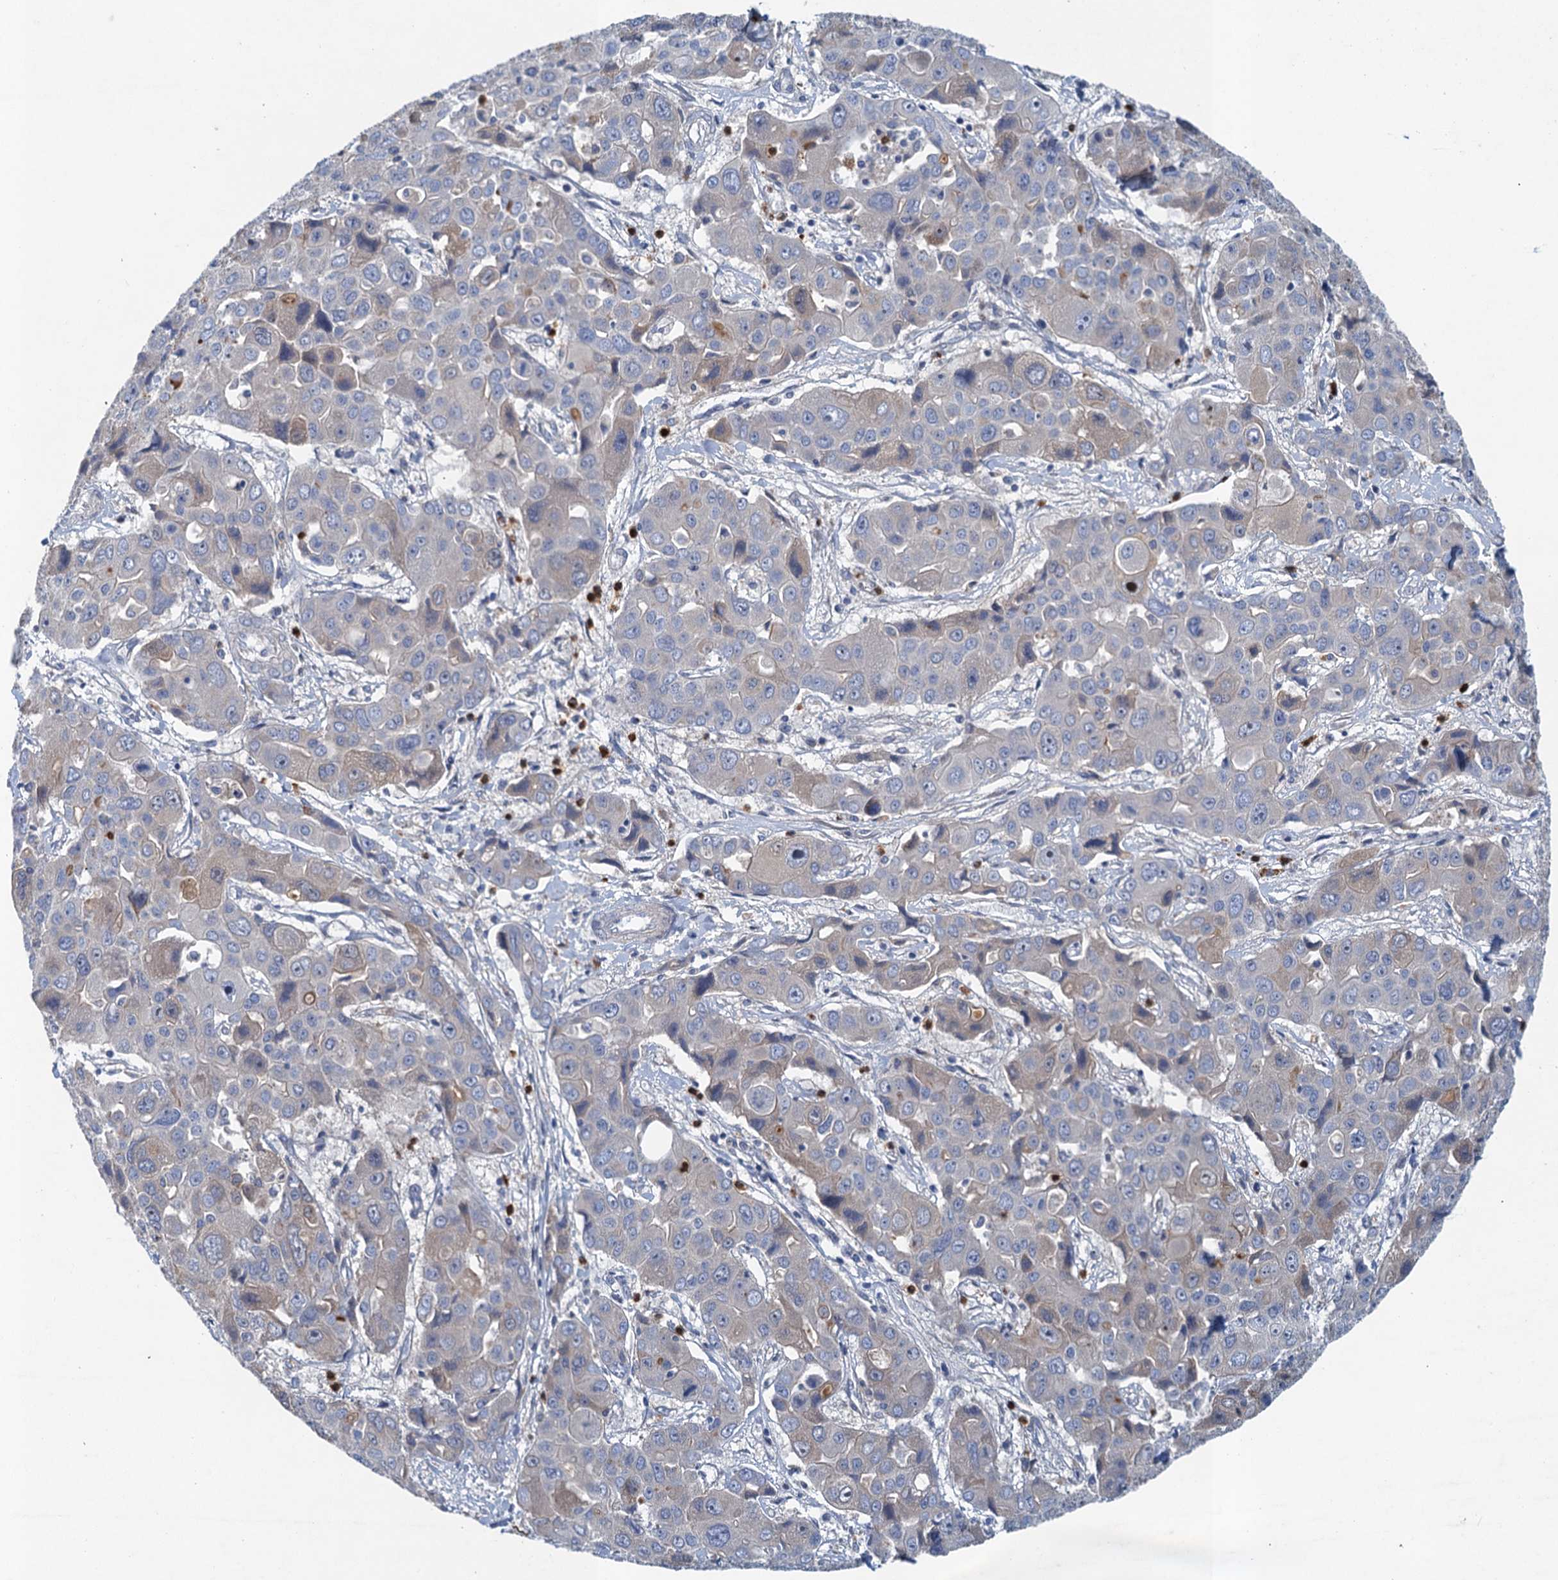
{"staining": {"intensity": "weak", "quantity": "<25%", "location": "cytoplasmic/membranous"}, "tissue": "liver cancer", "cell_type": "Tumor cells", "image_type": "cancer", "snomed": [{"axis": "morphology", "description": "Cholangiocarcinoma"}, {"axis": "topography", "description": "Liver"}], "caption": "Tumor cells are negative for brown protein staining in liver cholangiocarcinoma.", "gene": "TPCN1", "patient": {"sex": "male", "age": 67}}